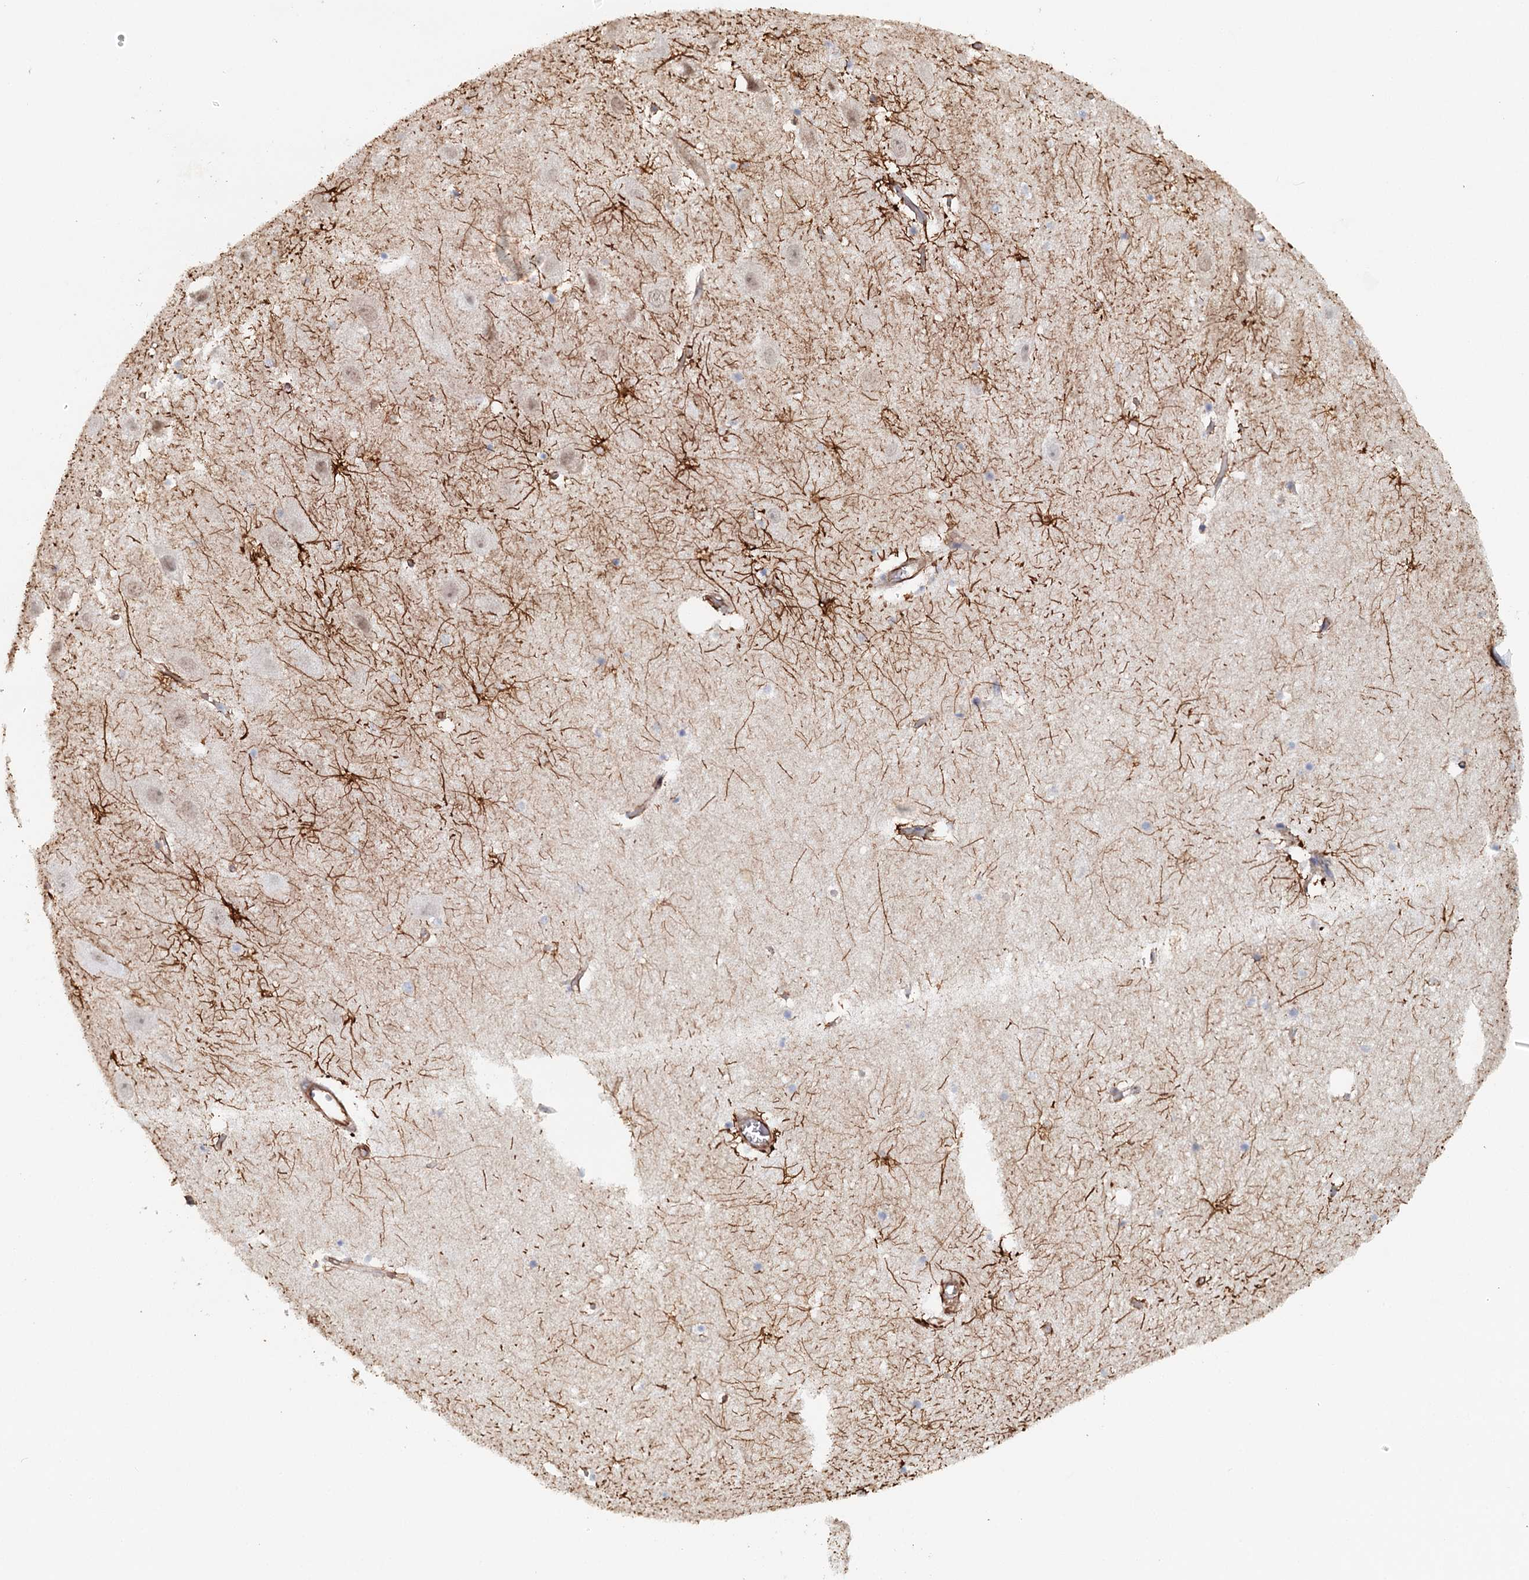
{"staining": {"intensity": "strong", "quantity": "<25%", "location": "cytoplasmic/membranous"}, "tissue": "hippocampus", "cell_type": "Glial cells", "image_type": "normal", "snomed": [{"axis": "morphology", "description": "Normal tissue, NOS"}, {"axis": "topography", "description": "Hippocampus"}], "caption": "Strong cytoplasmic/membranous positivity for a protein is appreciated in about <25% of glial cells of normal hippocampus using IHC.", "gene": "SYNPO", "patient": {"sex": "female", "age": 52}}